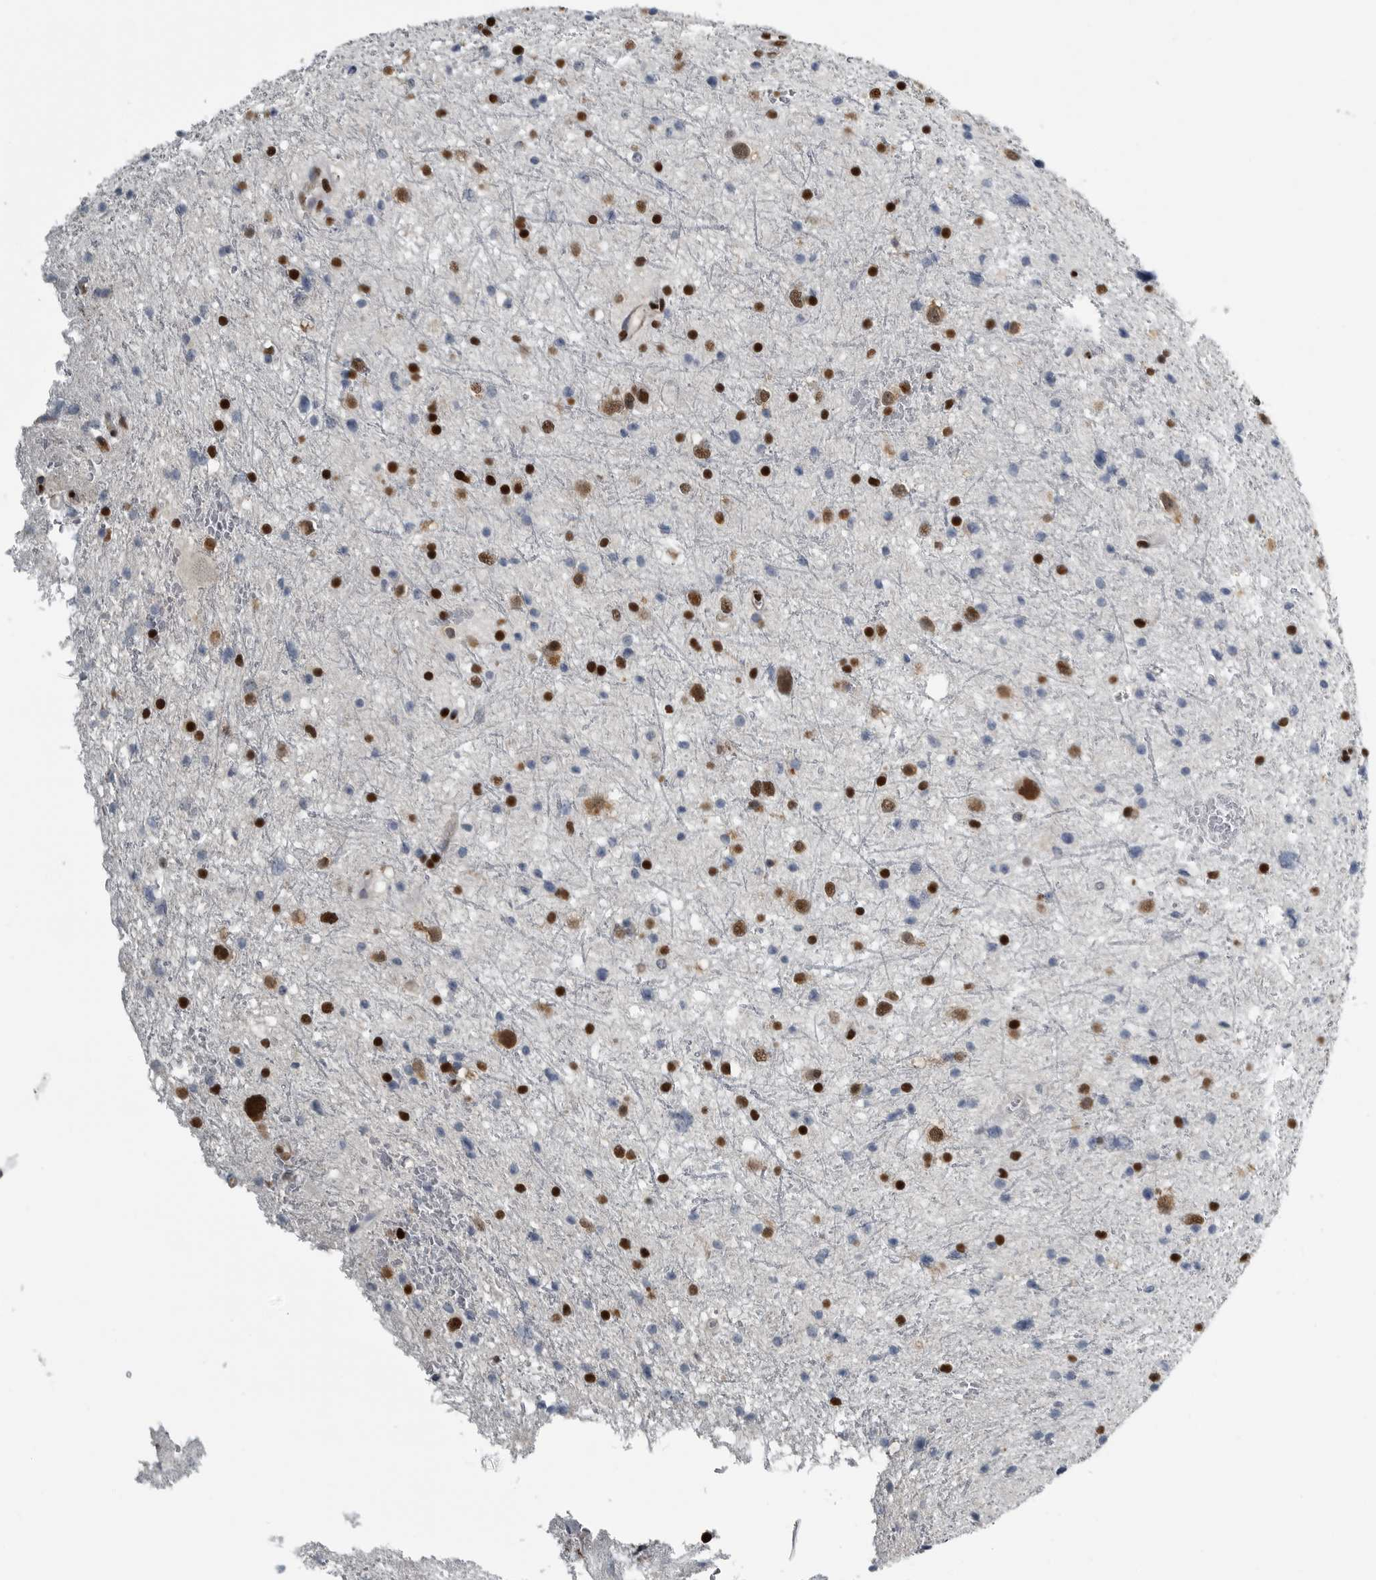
{"staining": {"intensity": "strong", "quantity": "25%-75%", "location": "nuclear"}, "tissue": "glioma", "cell_type": "Tumor cells", "image_type": "cancer", "snomed": [{"axis": "morphology", "description": "Glioma, malignant, Low grade"}, {"axis": "topography", "description": "Brain"}], "caption": "Brown immunohistochemical staining in low-grade glioma (malignant) exhibits strong nuclear expression in approximately 25%-75% of tumor cells. Nuclei are stained in blue.", "gene": "TGS1", "patient": {"sex": "female", "age": 37}}